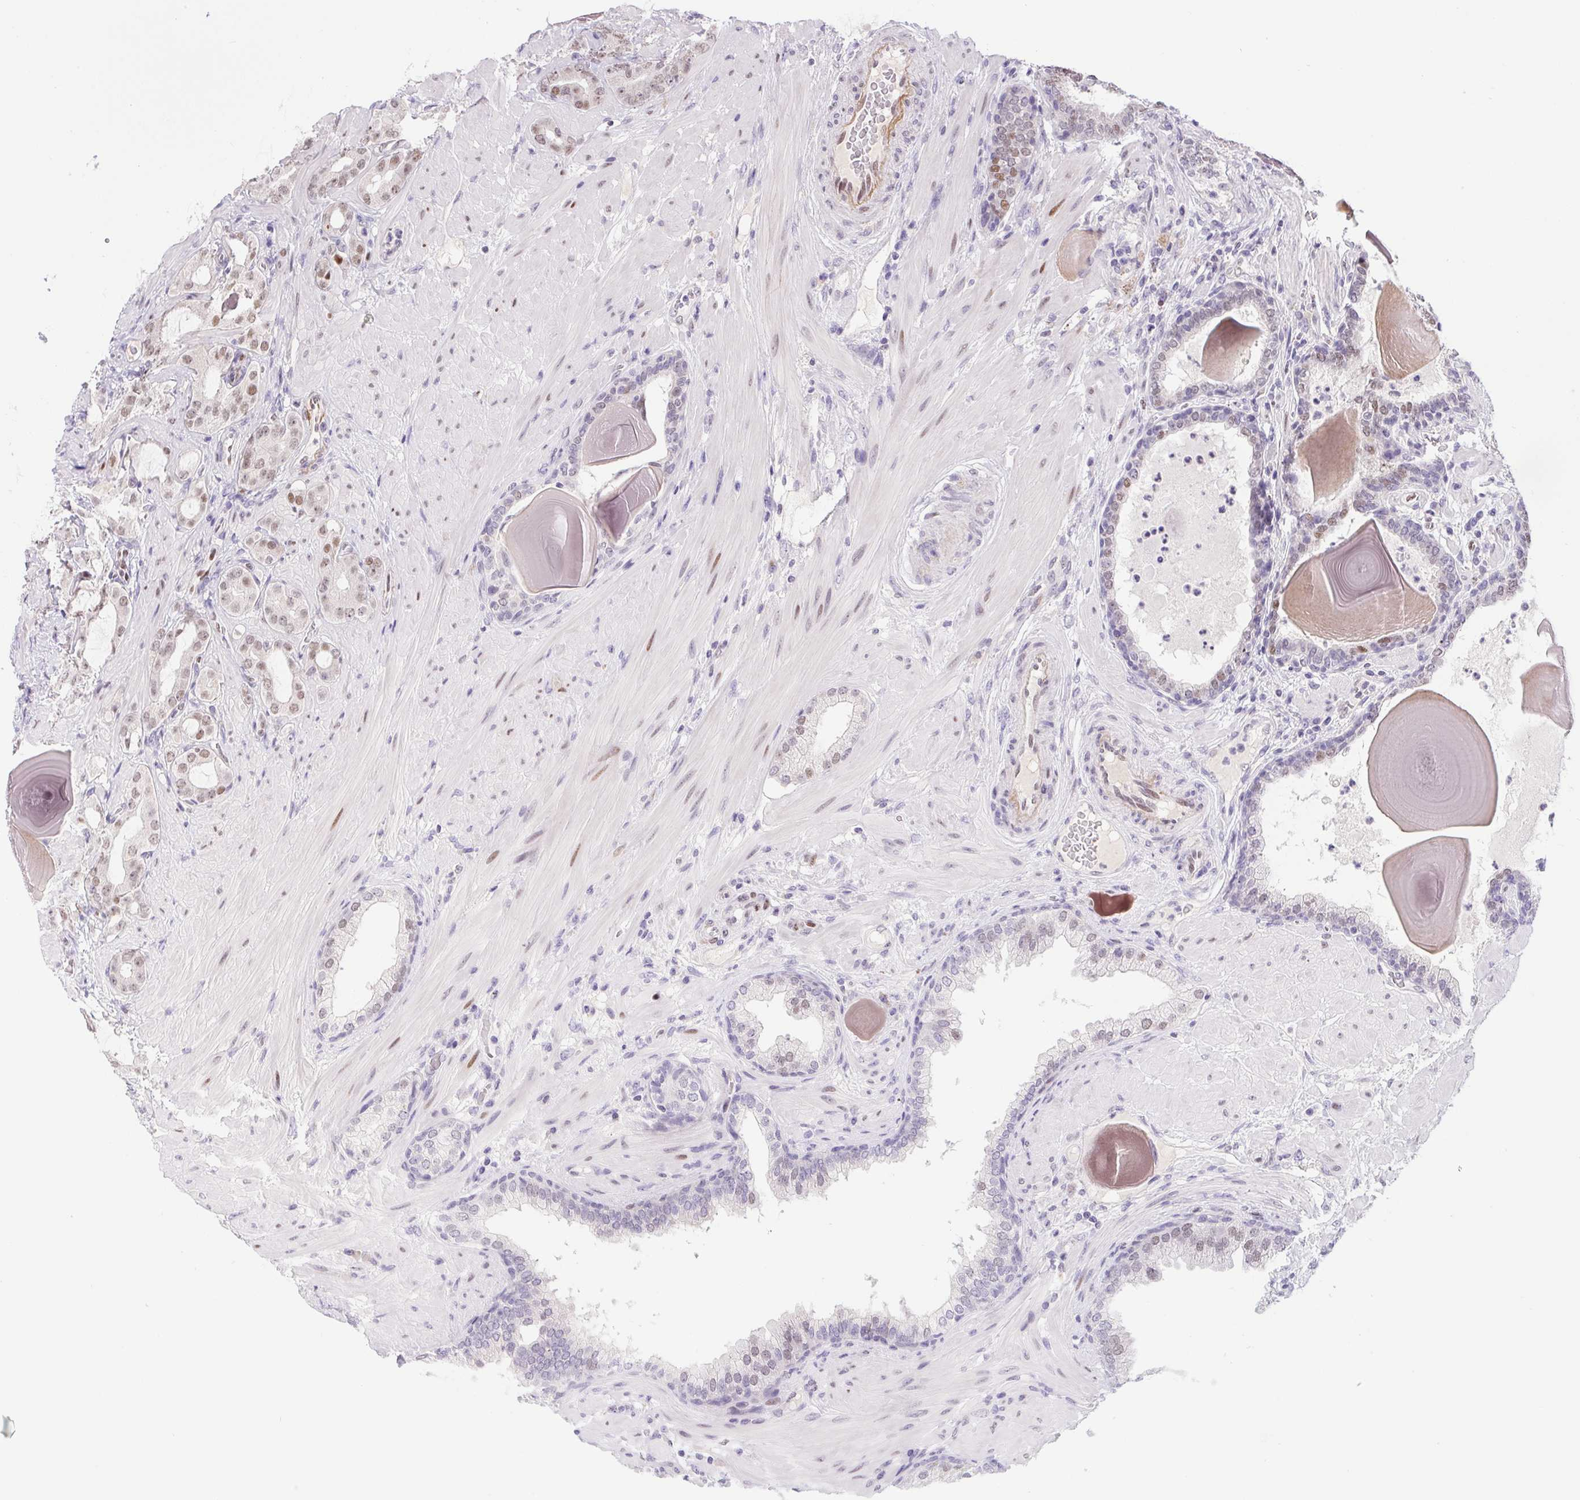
{"staining": {"intensity": "weak", "quantity": "25%-75%", "location": "nuclear"}, "tissue": "prostate cancer", "cell_type": "Tumor cells", "image_type": "cancer", "snomed": [{"axis": "morphology", "description": "Adenocarcinoma, Low grade"}, {"axis": "topography", "description": "Prostate"}], "caption": "This is a histology image of immunohistochemistry staining of prostate cancer, which shows weak expression in the nuclear of tumor cells.", "gene": "SP9", "patient": {"sex": "male", "age": 57}}